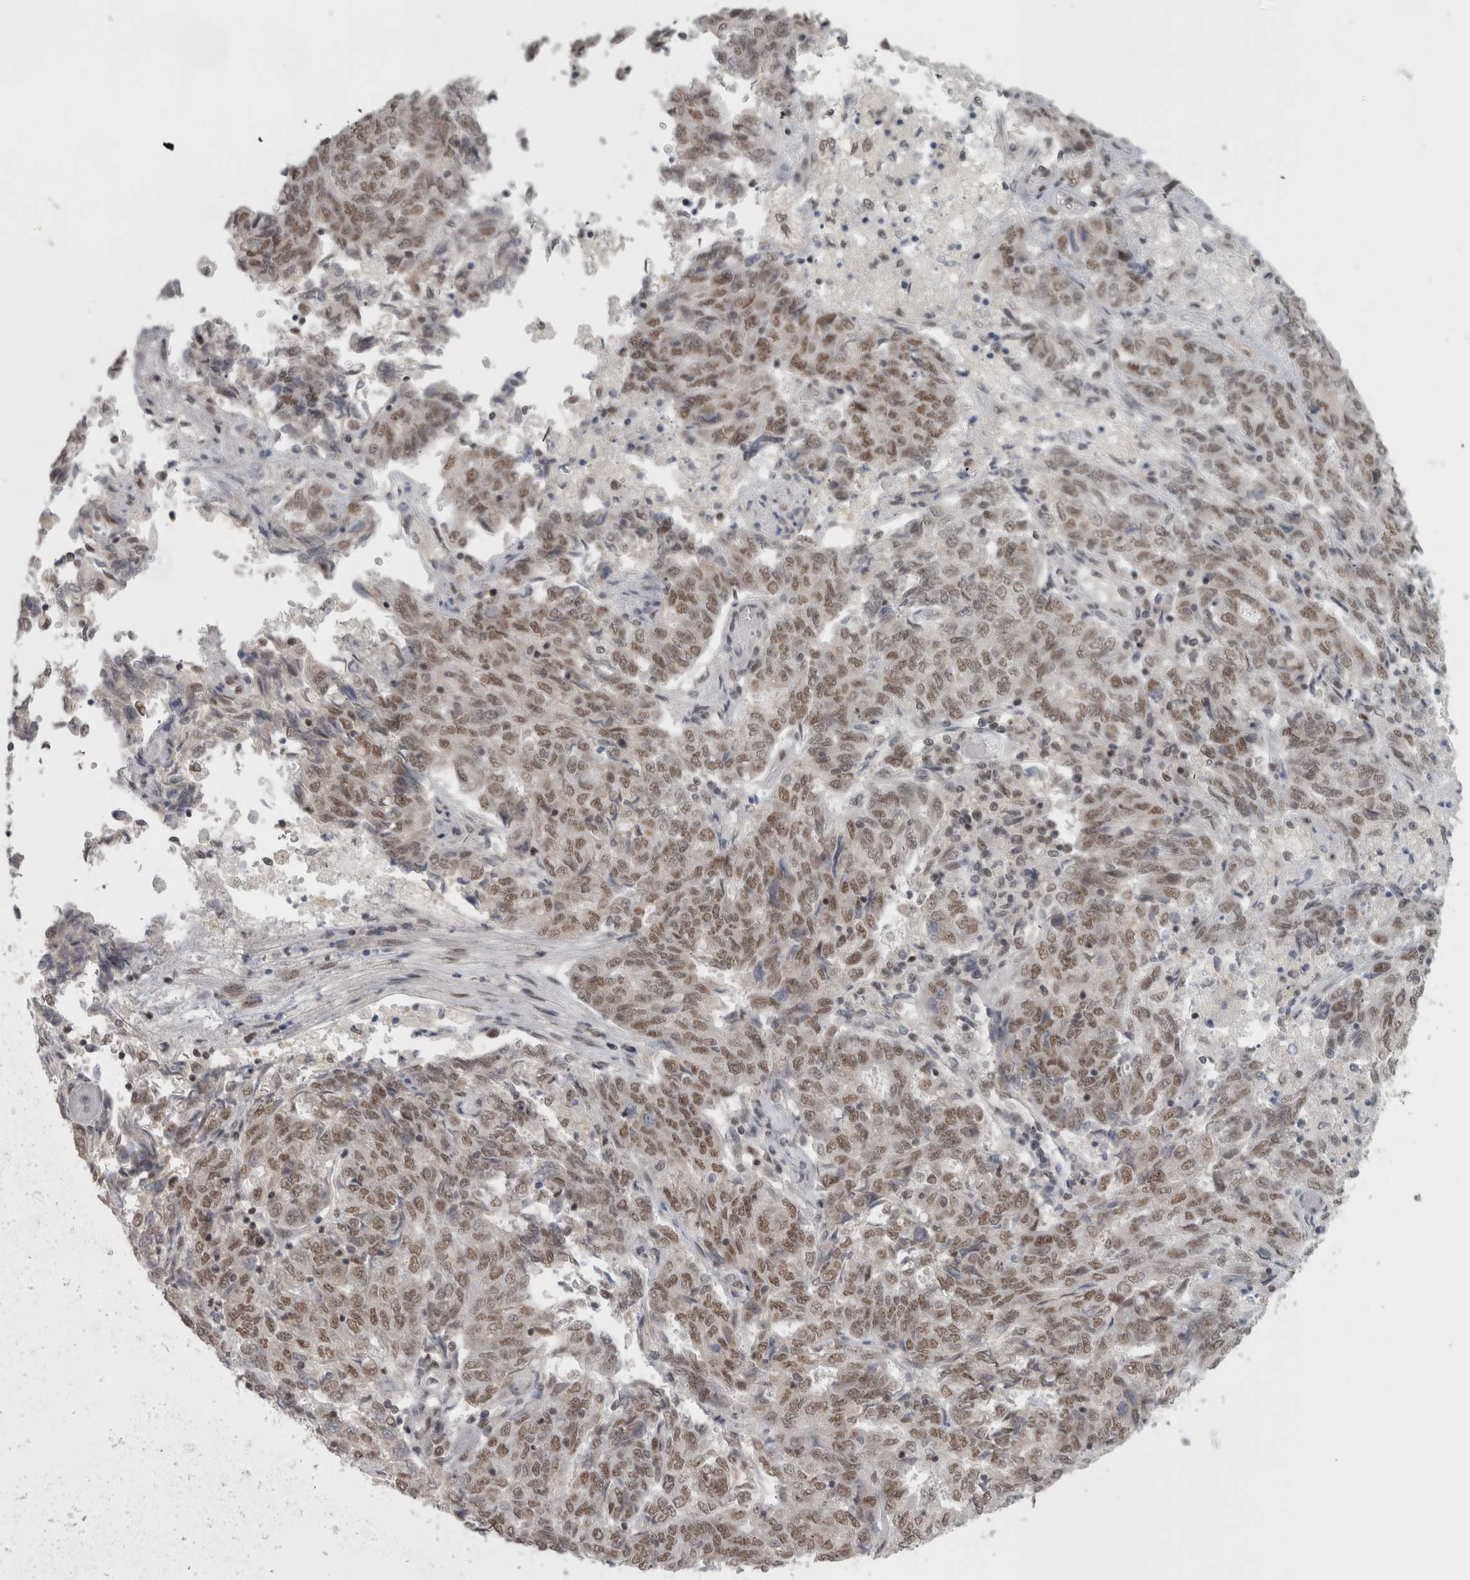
{"staining": {"intensity": "moderate", "quantity": ">75%", "location": "nuclear"}, "tissue": "endometrial cancer", "cell_type": "Tumor cells", "image_type": "cancer", "snomed": [{"axis": "morphology", "description": "Adenocarcinoma, NOS"}, {"axis": "topography", "description": "Endometrium"}], "caption": "This image shows endometrial cancer stained with immunohistochemistry (IHC) to label a protein in brown. The nuclear of tumor cells show moderate positivity for the protein. Nuclei are counter-stained blue.", "gene": "MICU3", "patient": {"sex": "female", "age": 80}}